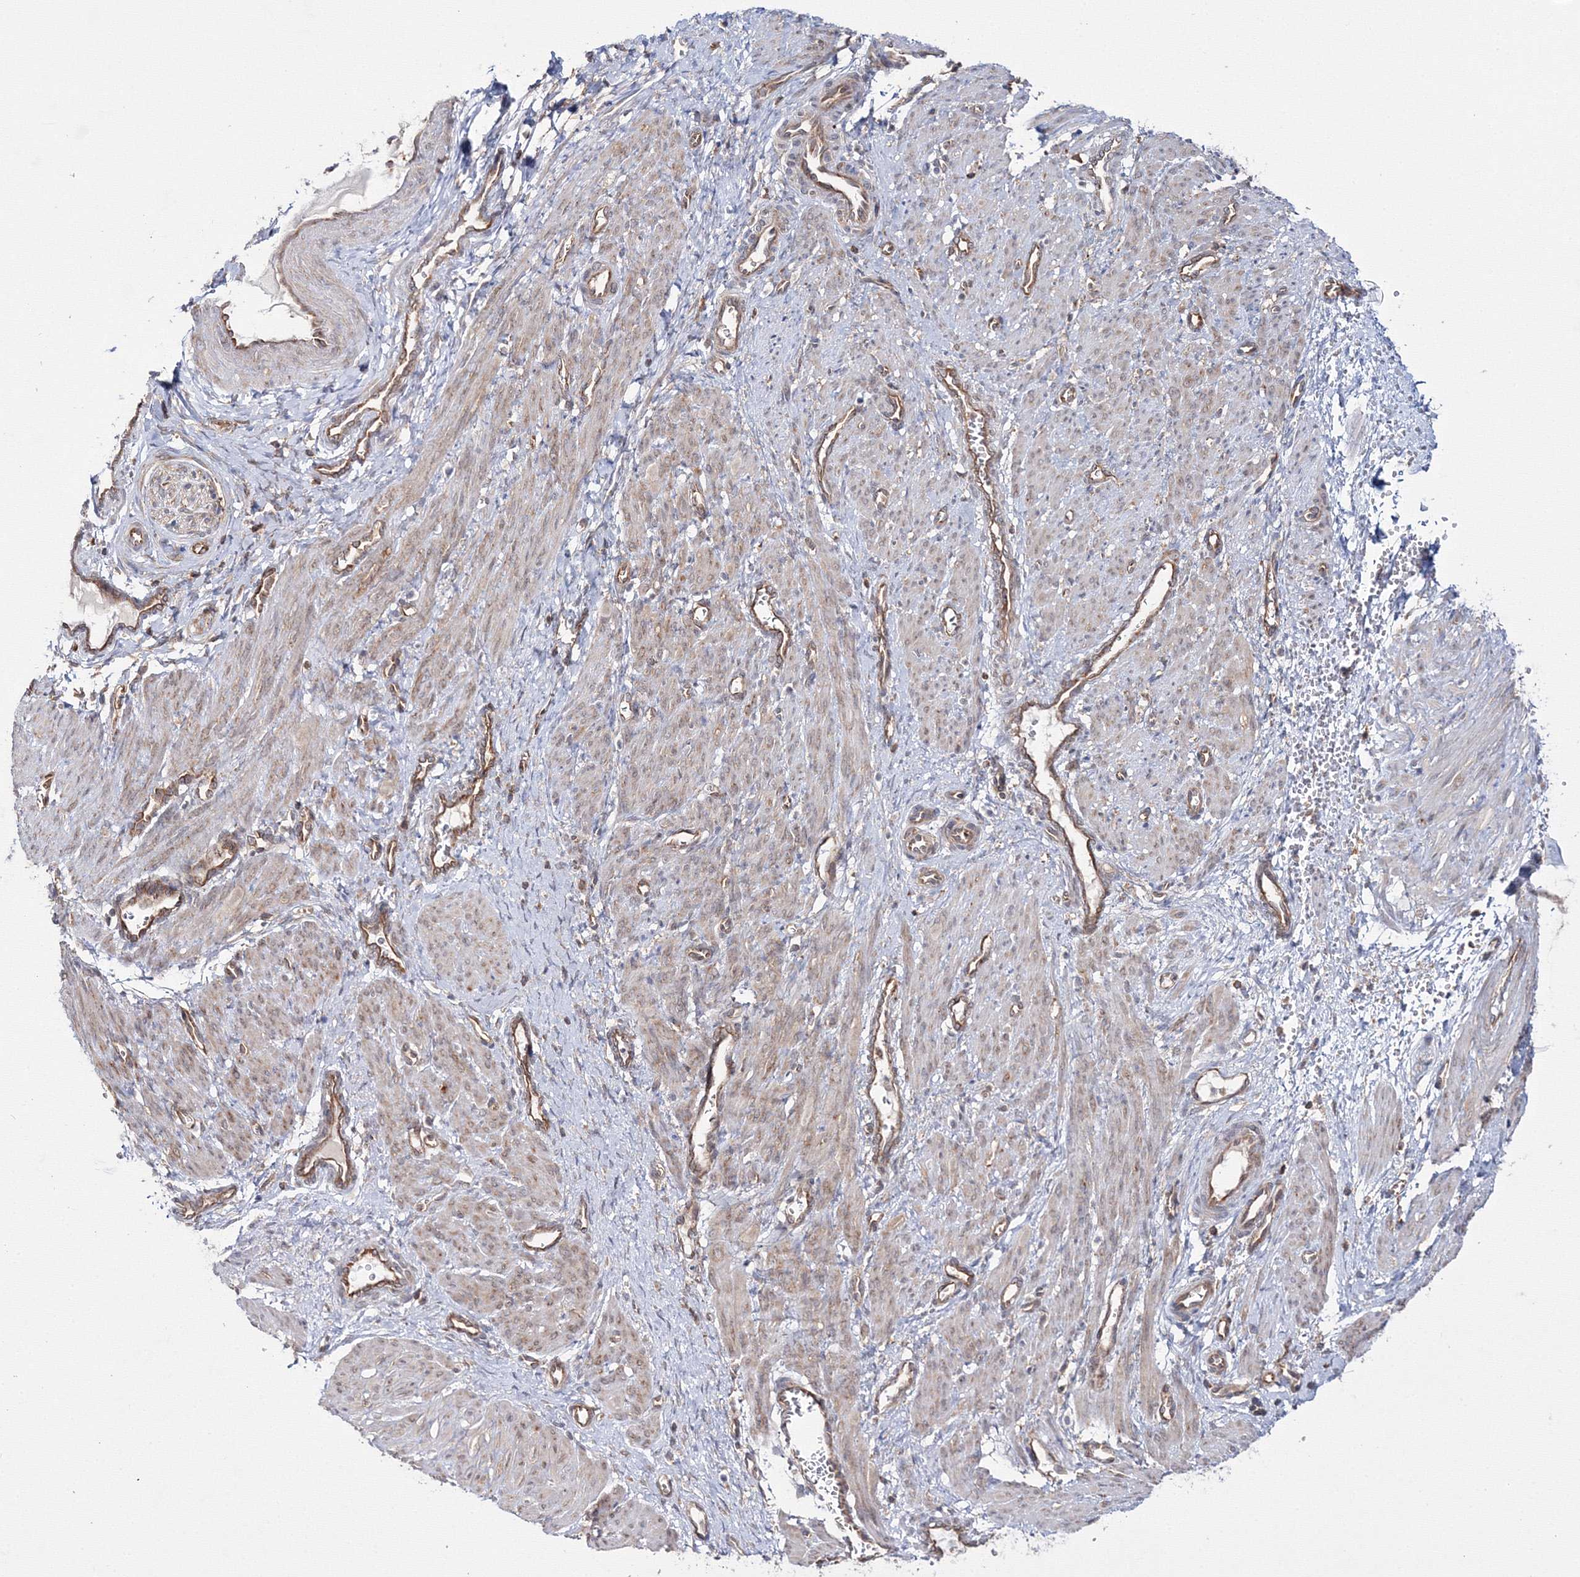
{"staining": {"intensity": "weak", "quantity": ">75%", "location": "cytoplasmic/membranous"}, "tissue": "smooth muscle", "cell_type": "Smooth muscle cells", "image_type": "normal", "snomed": [{"axis": "morphology", "description": "Normal tissue, NOS"}, {"axis": "topography", "description": "Endometrium"}], "caption": "Immunohistochemical staining of unremarkable smooth muscle exhibits >75% levels of weak cytoplasmic/membranous protein staining in about >75% of smooth muscle cells. (brown staining indicates protein expression, while blue staining denotes nuclei).", "gene": "HARS1", "patient": {"sex": "female", "age": 33}}